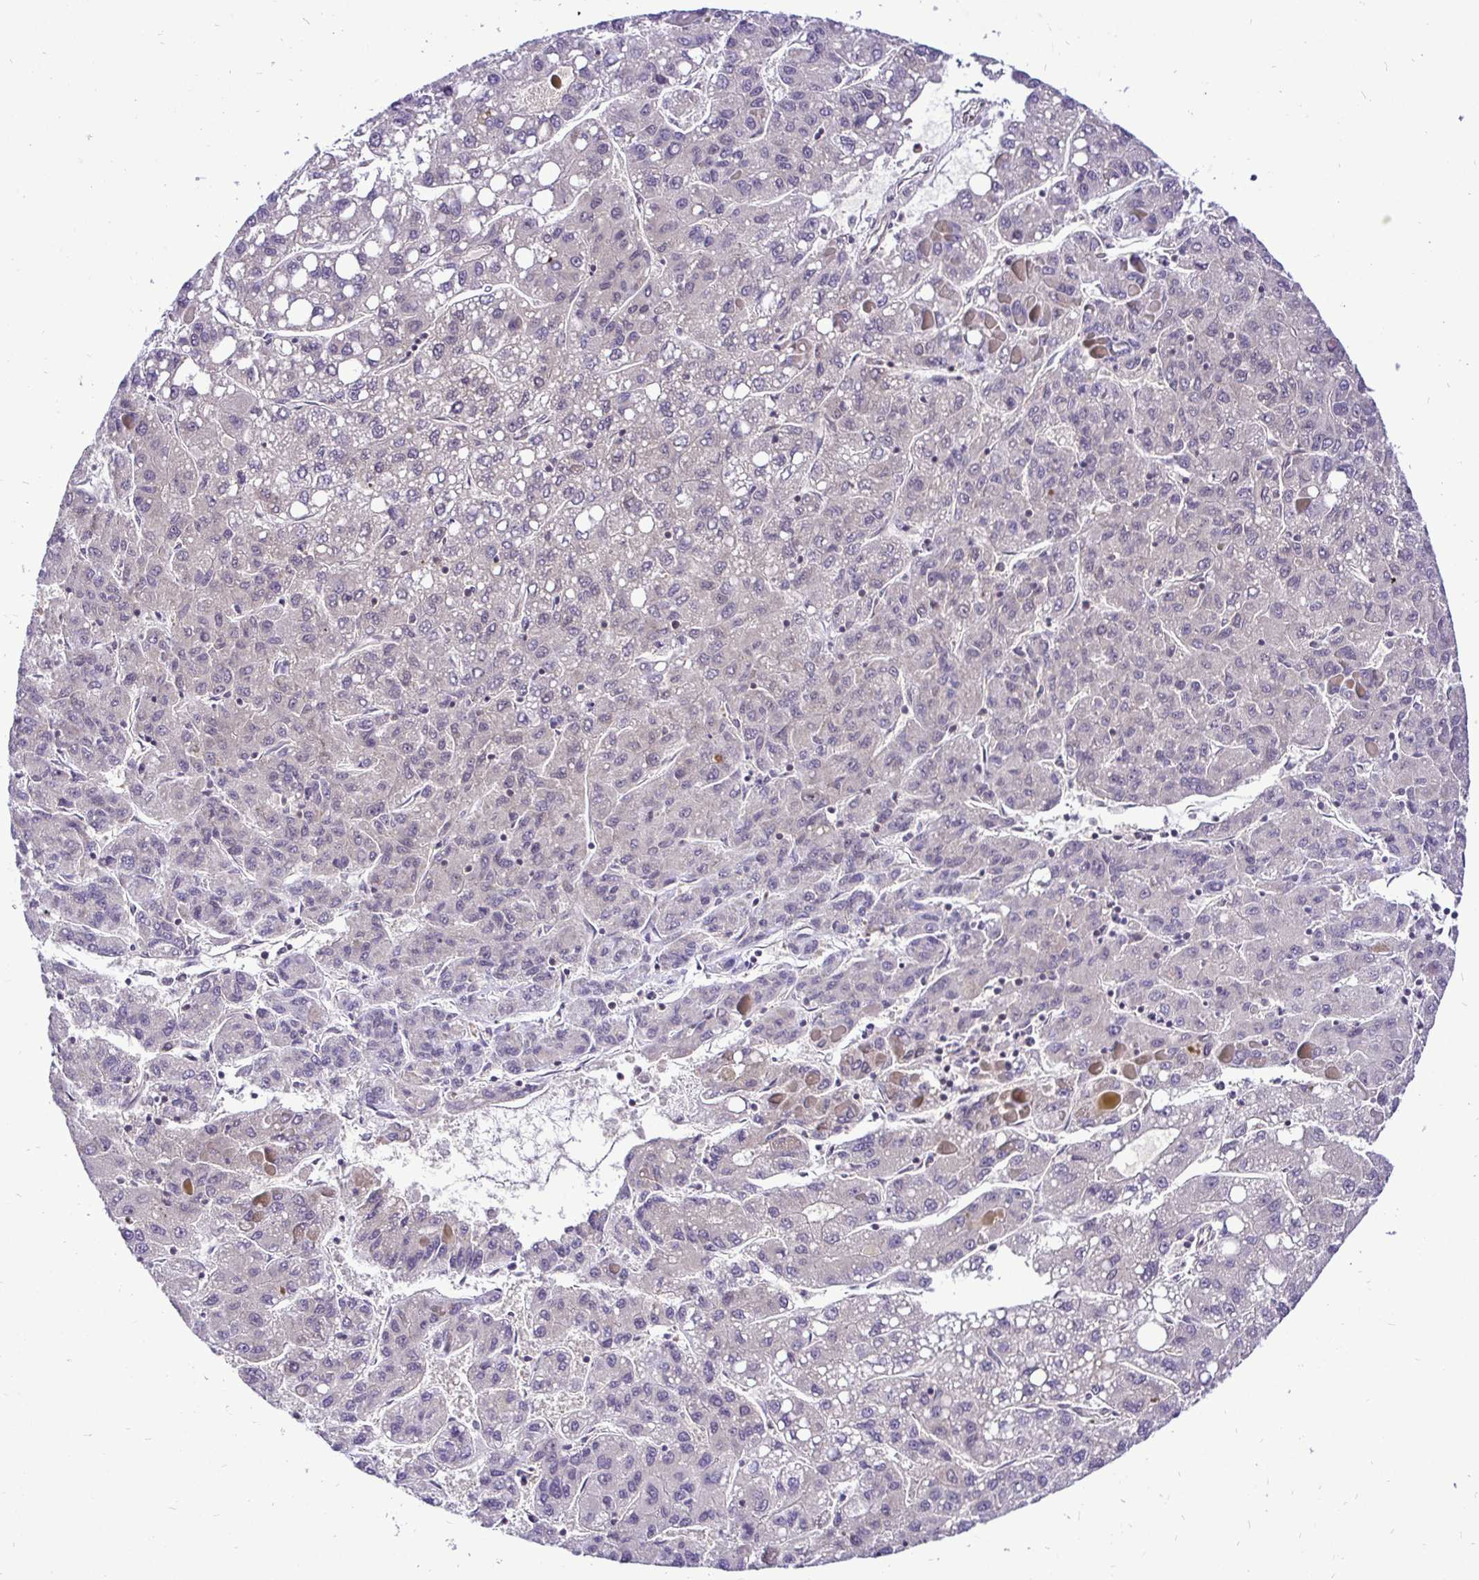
{"staining": {"intensity": "negative", "quantity": "none", "location": "none"}, "tissue": "liver cancer", "cell_type": "Tumor cells", "image_type": "cancer", "snomed": [{"axis": "morphology", "description": "Carcinoma, Hepatocellular, NOS"}, {"axis": "topography", "description": "Liver"}], "caption": "IHC image of human liver cancer stained for a protein (brown), which demonstrates no staining in tumor cells. (DAB (3,3'-diaminobenzidine) immunohistochemistry with hematoxylin counter stain).", "gene": "UBE2M", "patient": {"sex": "female", "age": 82}}